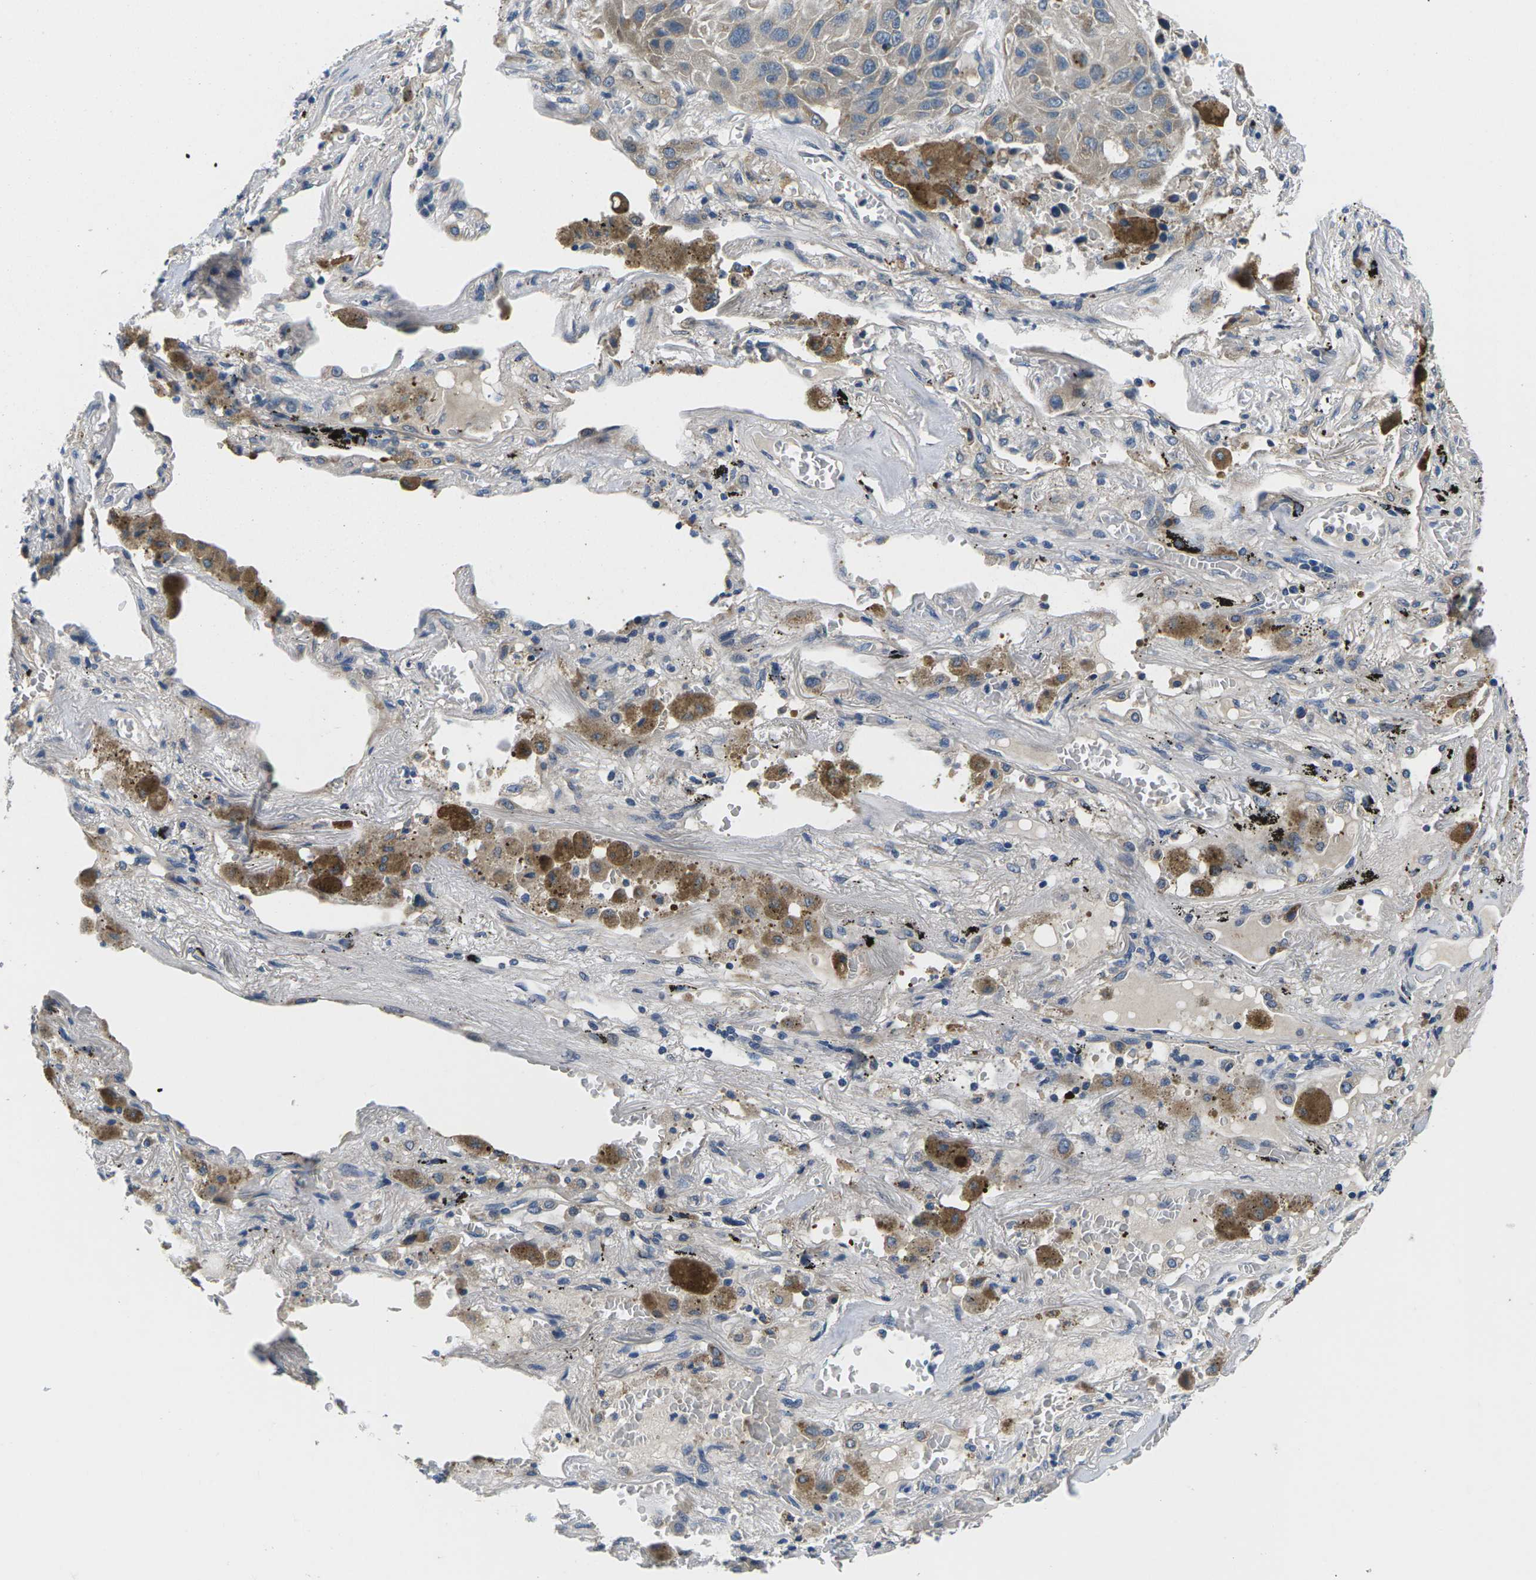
{"staining": {"intensity": "weak", "quantity": ">75%", "location": "cytoplasmic/membranous"}, "tissue": "lung cancer", "cell_type": "Tumor cells", "image_type": "cancer", "snomed": [{"axis": "morphology", "description": "Squamous cell carcinoma, NOS"}, {"axis": "topography", "description": "Lung"}], "caption": "A histopathology image of human lung cancer (squamous cell carcinoma) stained for a protein displays weak cytoplasmic/membranous brown staining in tumor cells. The protein of interest is stained brown, and the nuclei are stained in blue (DAB IHC with brightfield microscopy, high magnification).", "gene": "ERGIC3", "patient": {"sex": "male", "age": 57}}